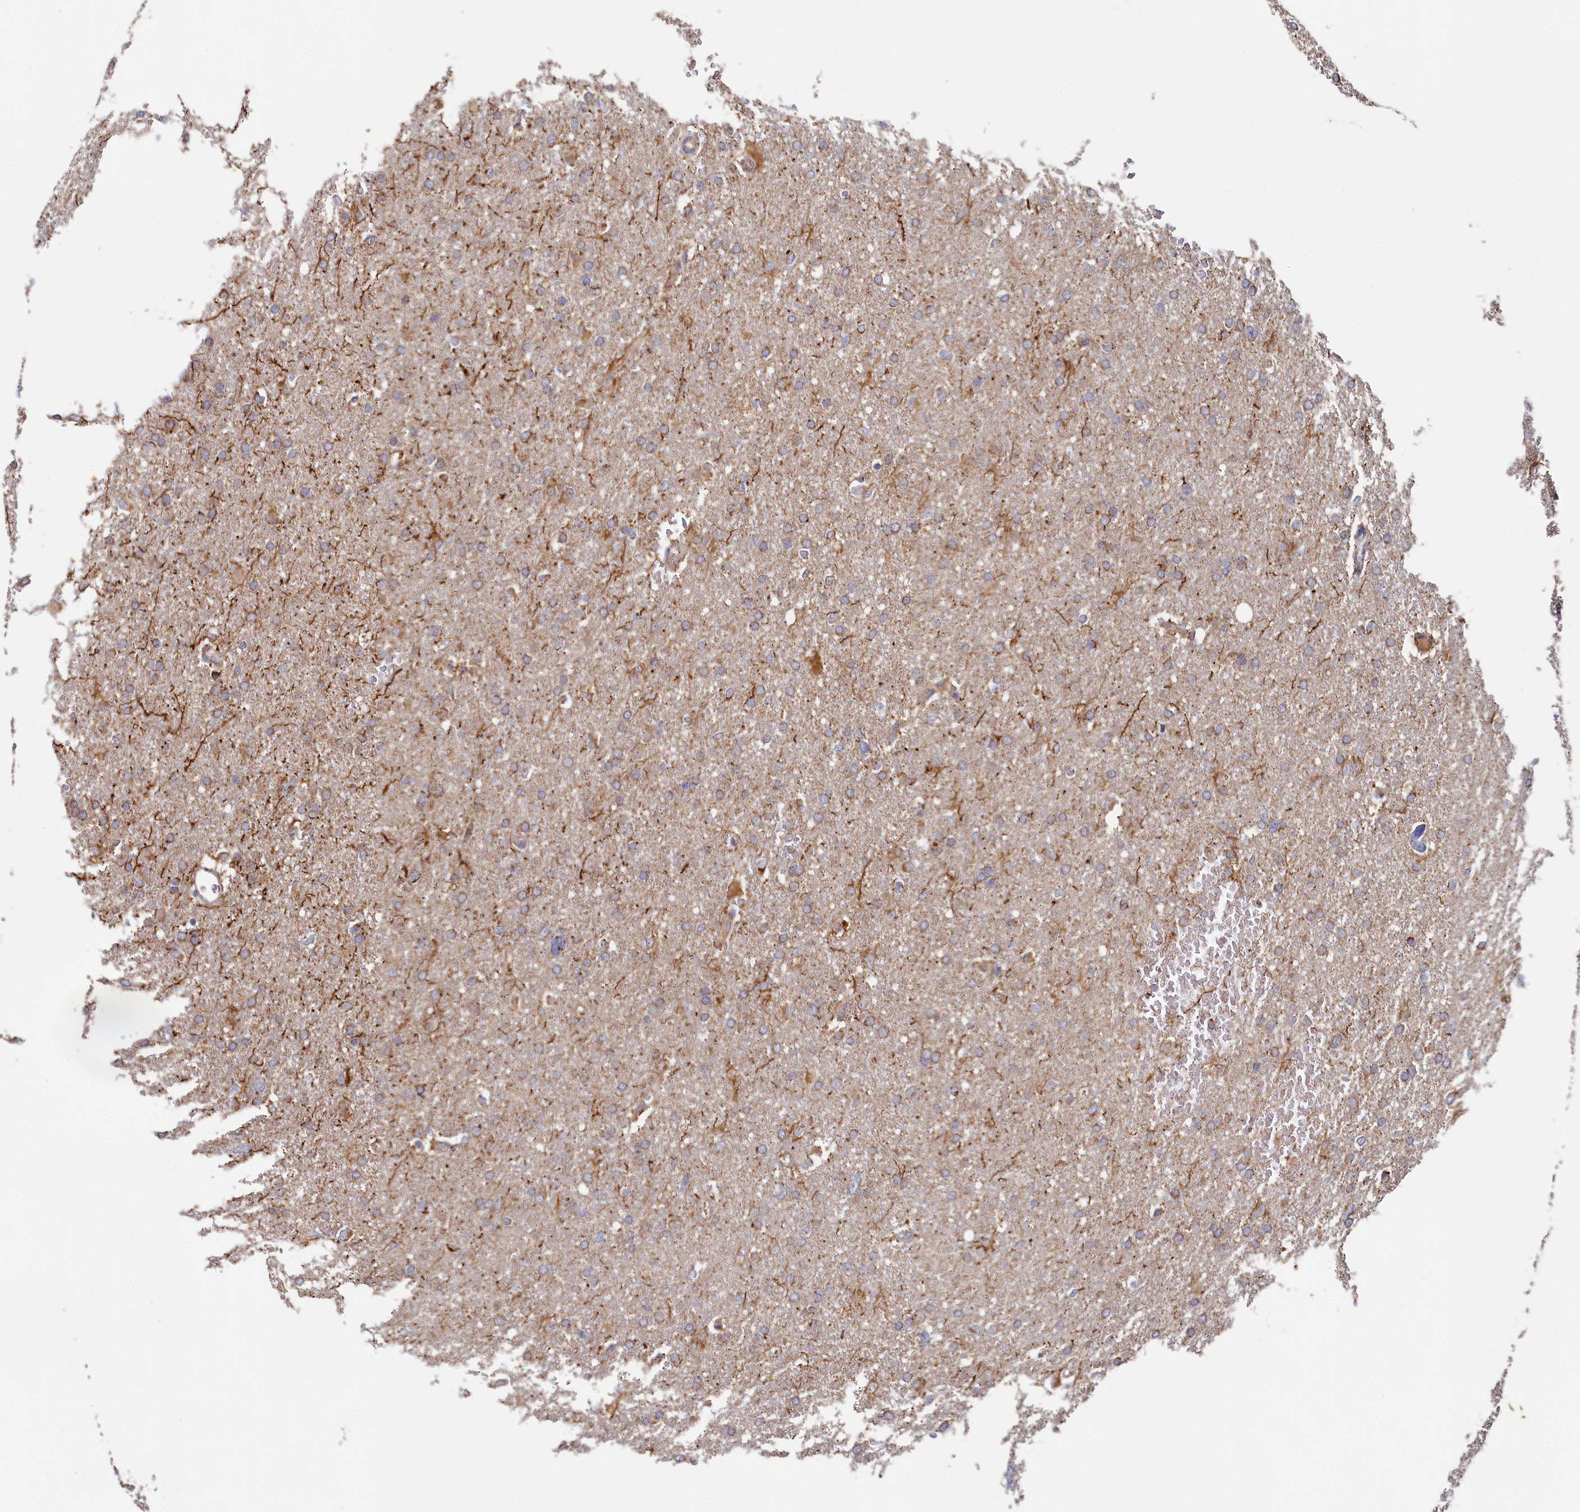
{"staining": {"intensity": "moderate", "quantity": ">75%", "location": "cytoplasmic/membranous"}, "tissue": "glioma", "cell_type": "Tumor cells", "image_type": "cancer", "snomed": [{"axis": "morphology", "description": "Glioma, malignant, High grade"}, {"axis": "topography", "description": "Cerebral cortex"}], "caption": "Tumor cells exhibit medium levels of moderate cytoplasmic/membranous staining in approximately >75% of cells in human malignant high-grade glioma.", "gene": "HAUS2", "patient": {"sex": "female", "age": 36}}